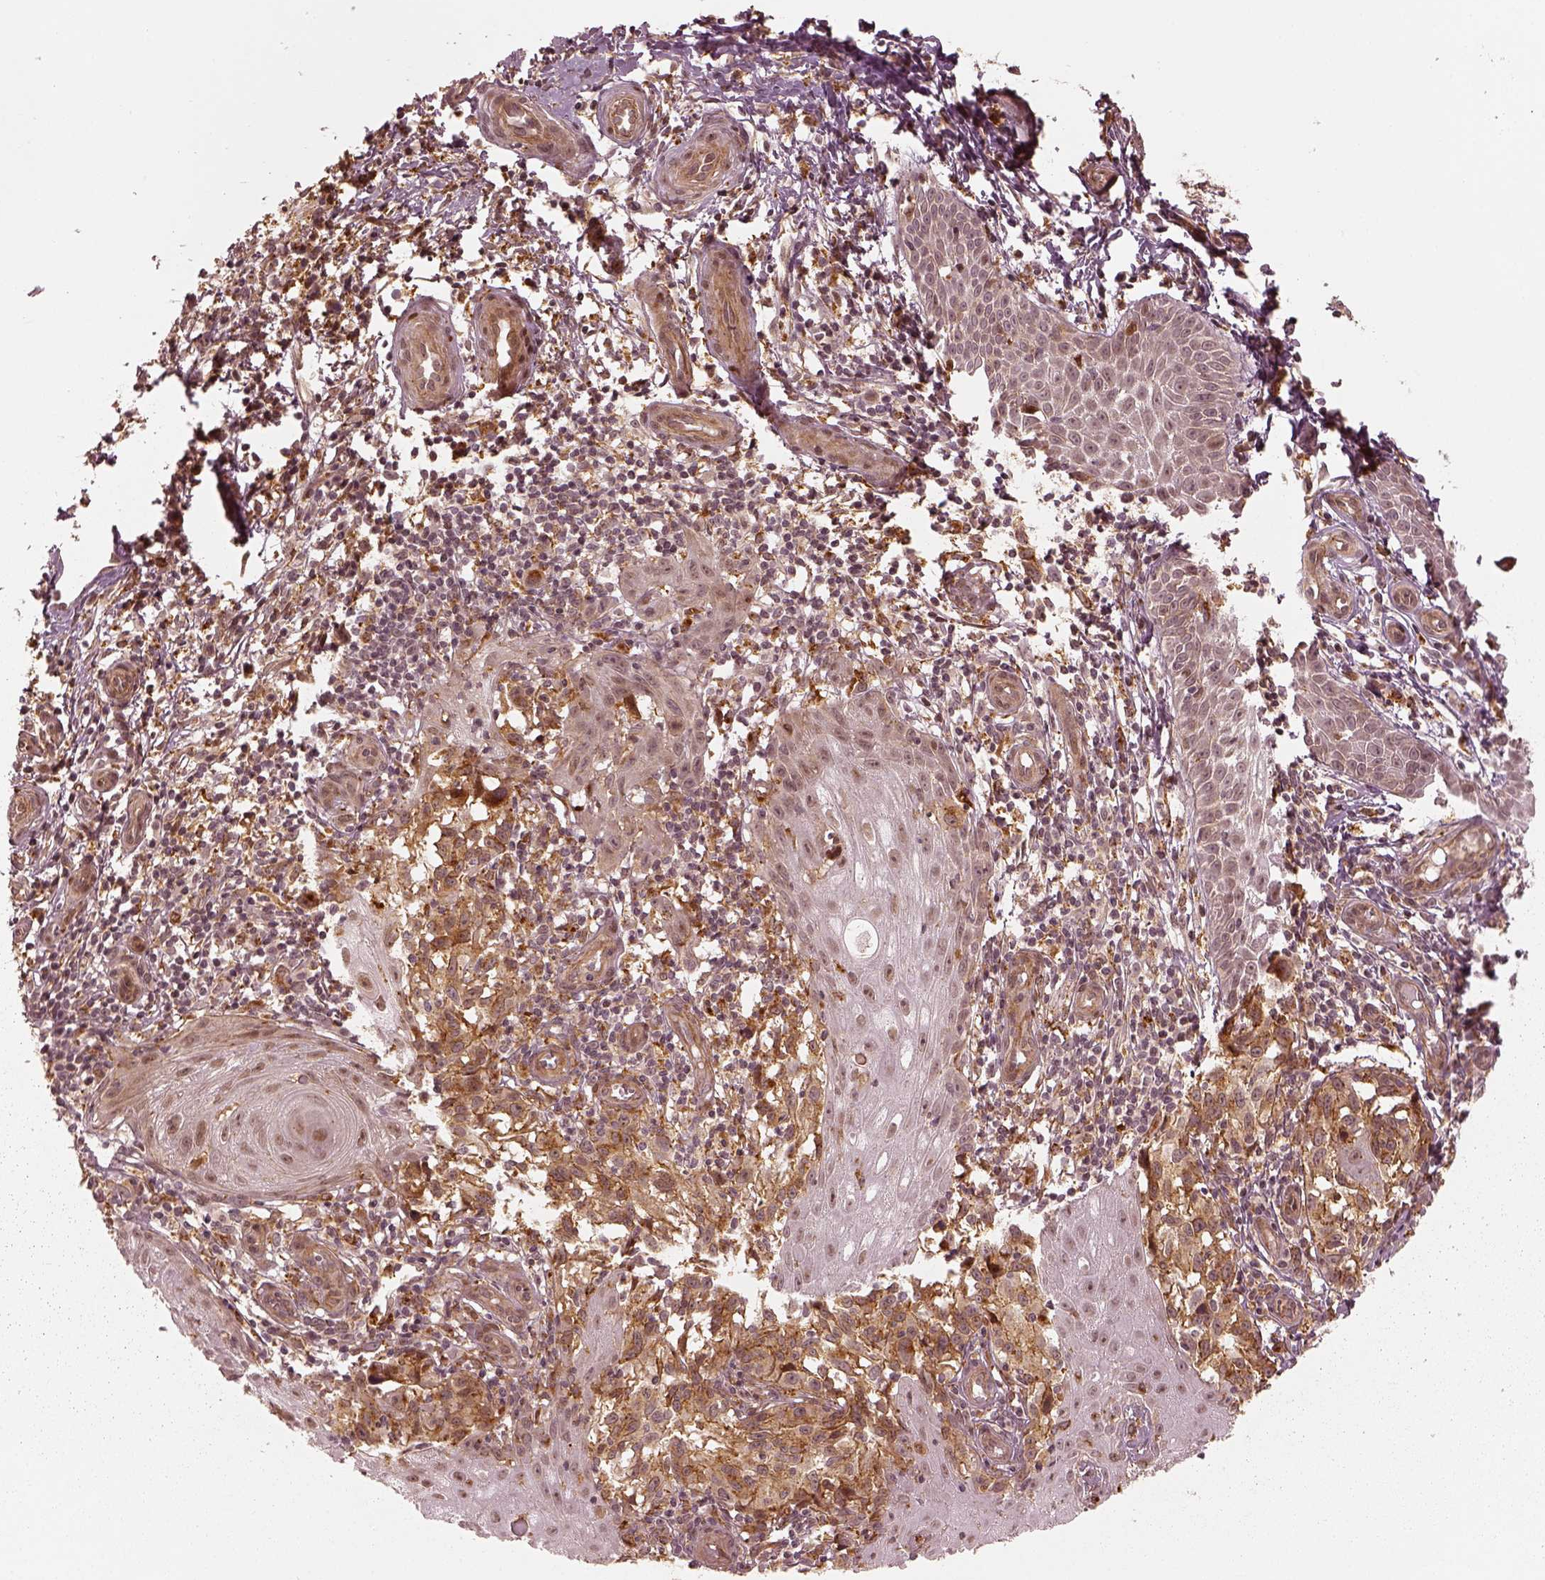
{"staining": {"intensity": "moderate", "quantity": ">75%", "location": "cytoplasmic/membranous"}, "tissue": "melanoma", "cell_type": "Tumor cells", "image_type": "cancer", "snomed": [{"axis": "morphology", "description": "Malignant melanoma, NOS"}, {"axis": "topography", "description": "Skin"}], "caption": "A histopathology image showing moderate cytoplasmic/membranous staining in approximately >75% of tumor cells in melanoma, as visualized by brown immunohistochemical staining.", "gene": "SLC12A9", "patient": {"sex": "female", "age": 53}}